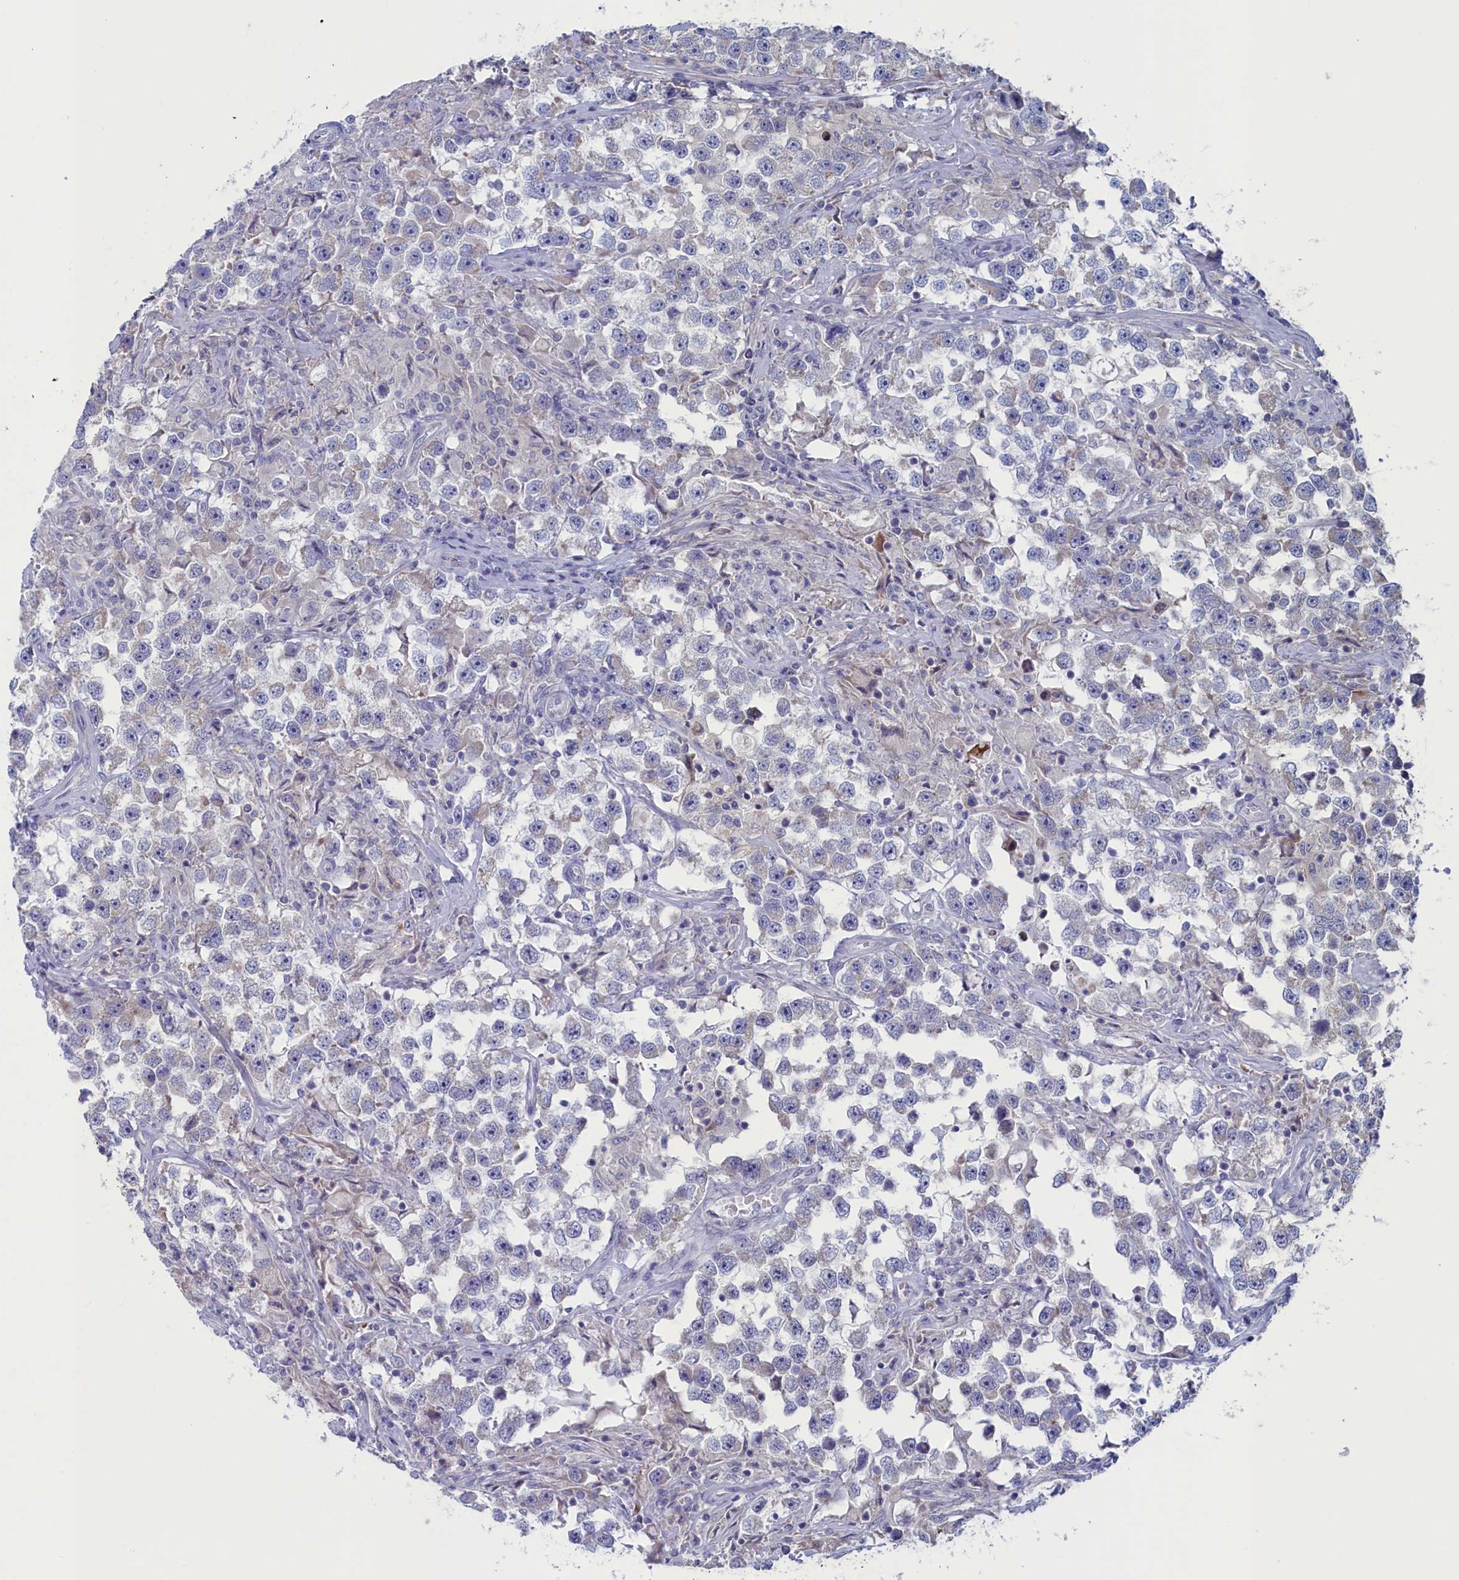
{"staining": {"intensity": "negative", "quantity": "none", "location": "none"}, "tissue": "testis cancer", "cell_type": "Tumor cells", "image_type": "cancer", "snomed": [{"axis": "morphology", "description": "Seminoma, NOS"}, {"axis": "topography", "description": "Testis"}], "caption": "Immunohistochemical staining of human testis seminoma shows no significant expression in tumor cells. The staining is performed using DAB (3,3'-diaminobenzidine) brown chromogen with nuclei counter-stained in using hematoxylin.", "gene": "WDR76", "patient": {"sex": "male", "age": 46}}